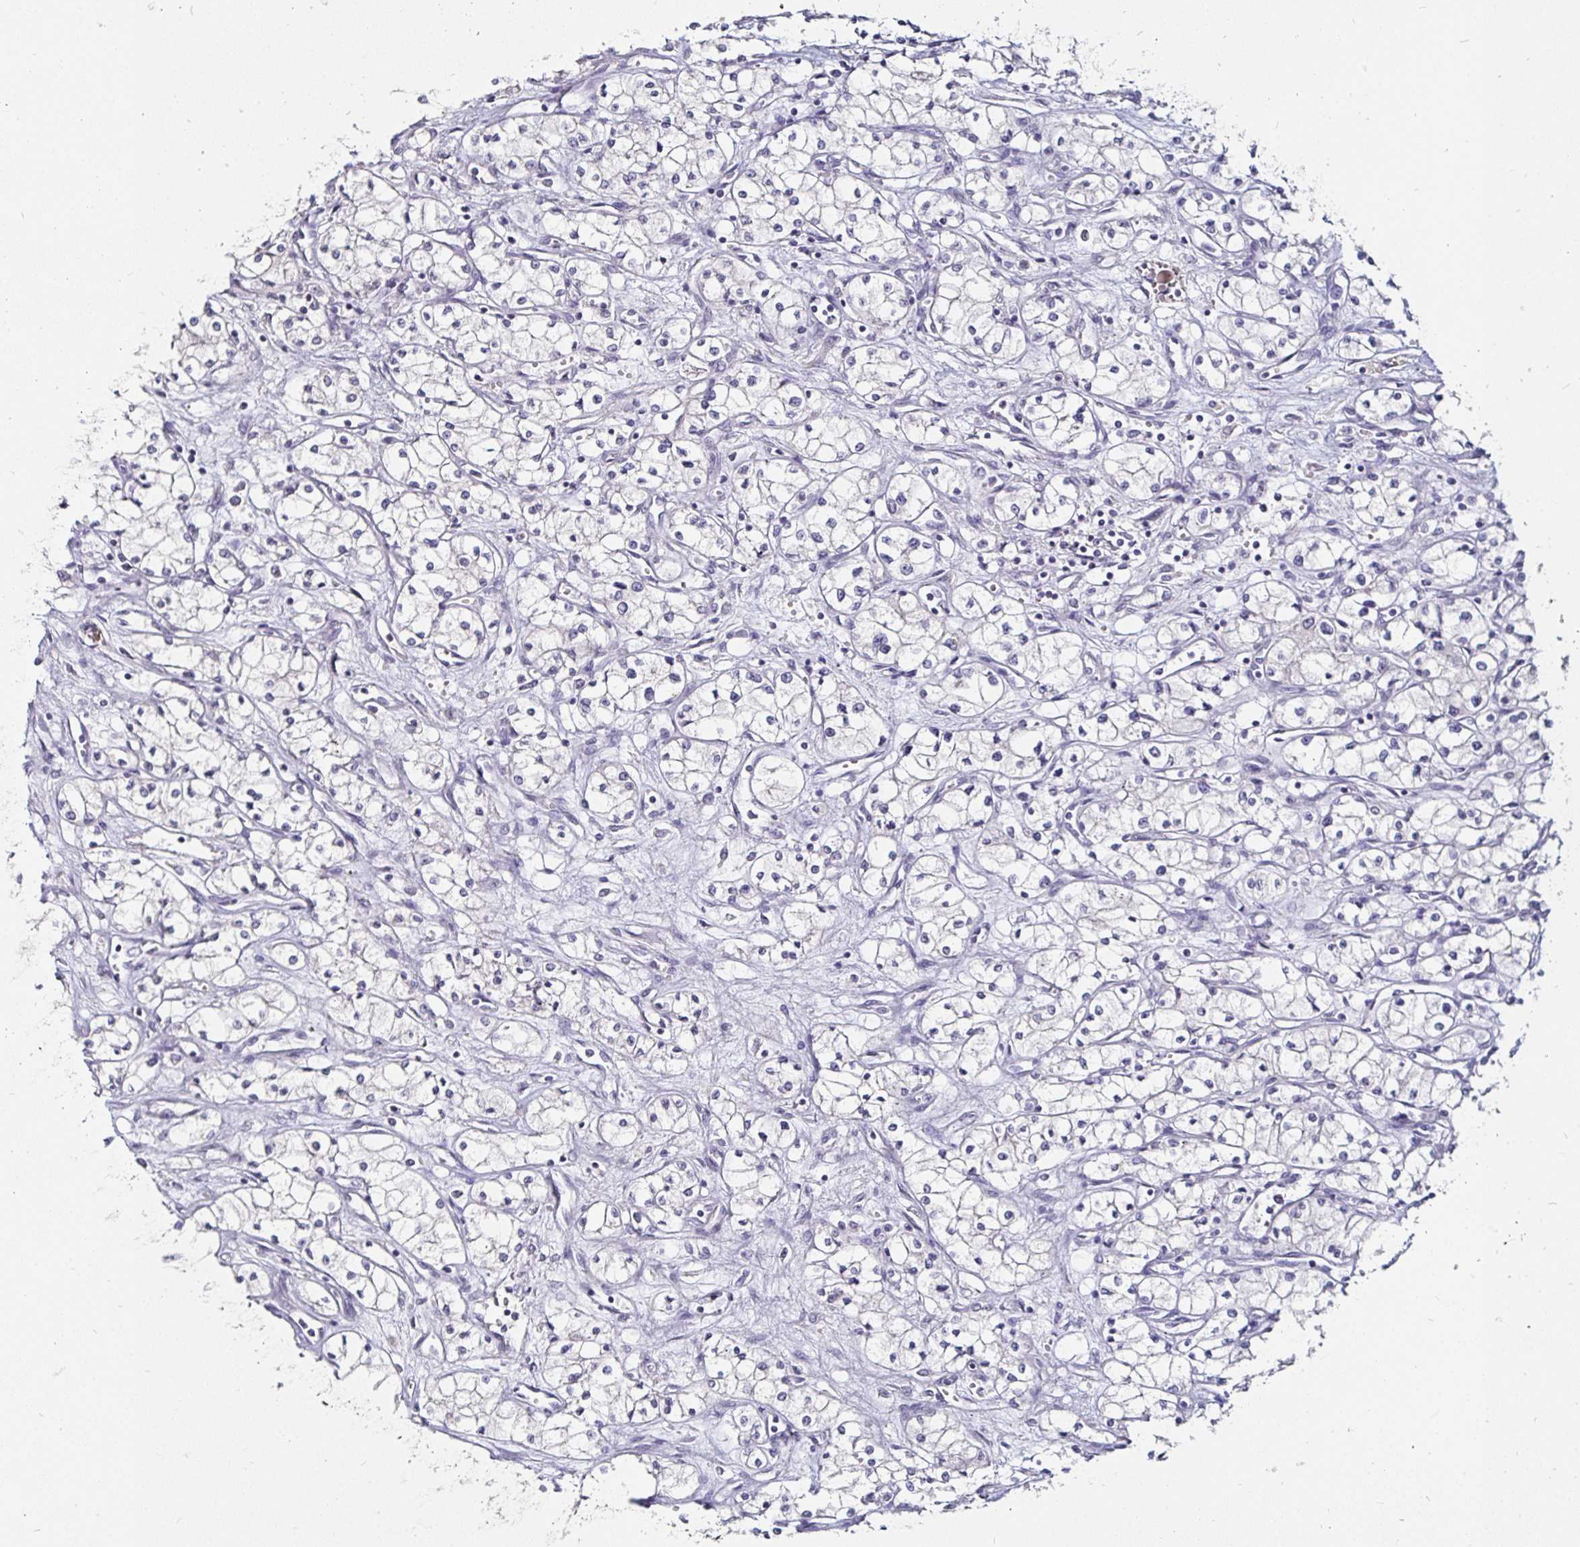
{"staining": {"intensity": "negative", "quantity": "none", "location": "none"}, "tissue": "renal cancer", "cell_type": "Tumor cells", "image_type": "cancer", "snomed": [{"axis": "morphology", "description": "Normal tissue, NOS"}, {"axis": "morphology", "description": "Adenocarcinoma, NOS"}, {"axis": "topography", "description": "Kidney"}], "caption": "The immunohistochemistry image has no significant positivity in tumor cells of renal adenocarcinoma tissue. The staining was performed using DAB to visualize the protein expression in brown, while the nuclei were stained in blue with hematoxylin (Magnification: 20x).", "gene": "FAIM2", "patient": {"sex": "male", "age": 59}}